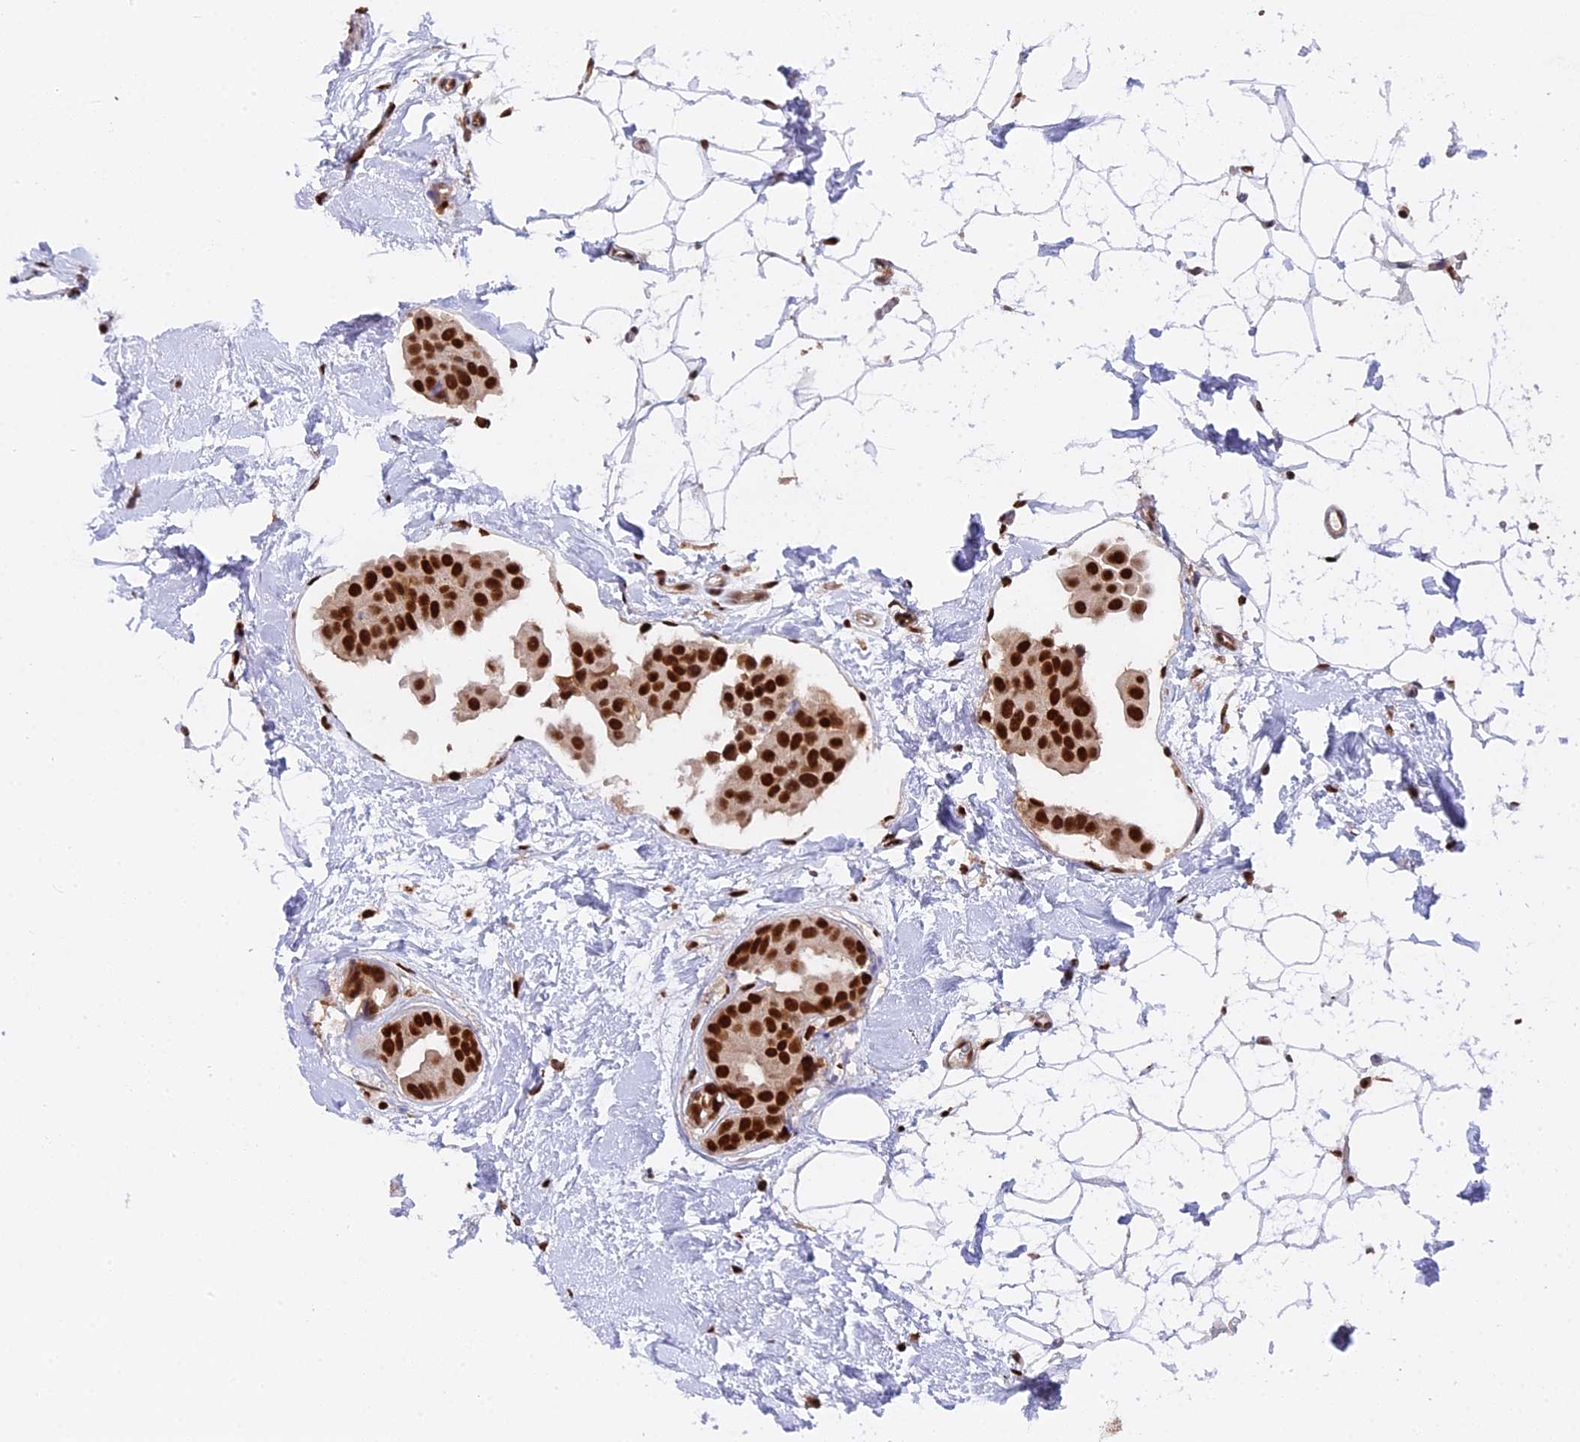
{"staining": {"intensity": "strong", "quantity": ">75%", "location": "nuclear"}, "tissue": "breast cancer", "cell_type": "Tumor cells", "image_type": "cancer", "snomed": [{"axis": "morphology", "description": "Normal tissue, NOS"}, {"axis": "morphology", "description": "Duct carcinoma"}, {"axis": "topography", "description": "Breast"}], "caption": "A micrograph of breast cancer (intraductal carcinoma) stained for a protein demonstrates strong nuclear brown staining in tumor cells.", "gene": "RAMAC", "patient": {"sex": "female", "age": 39}}